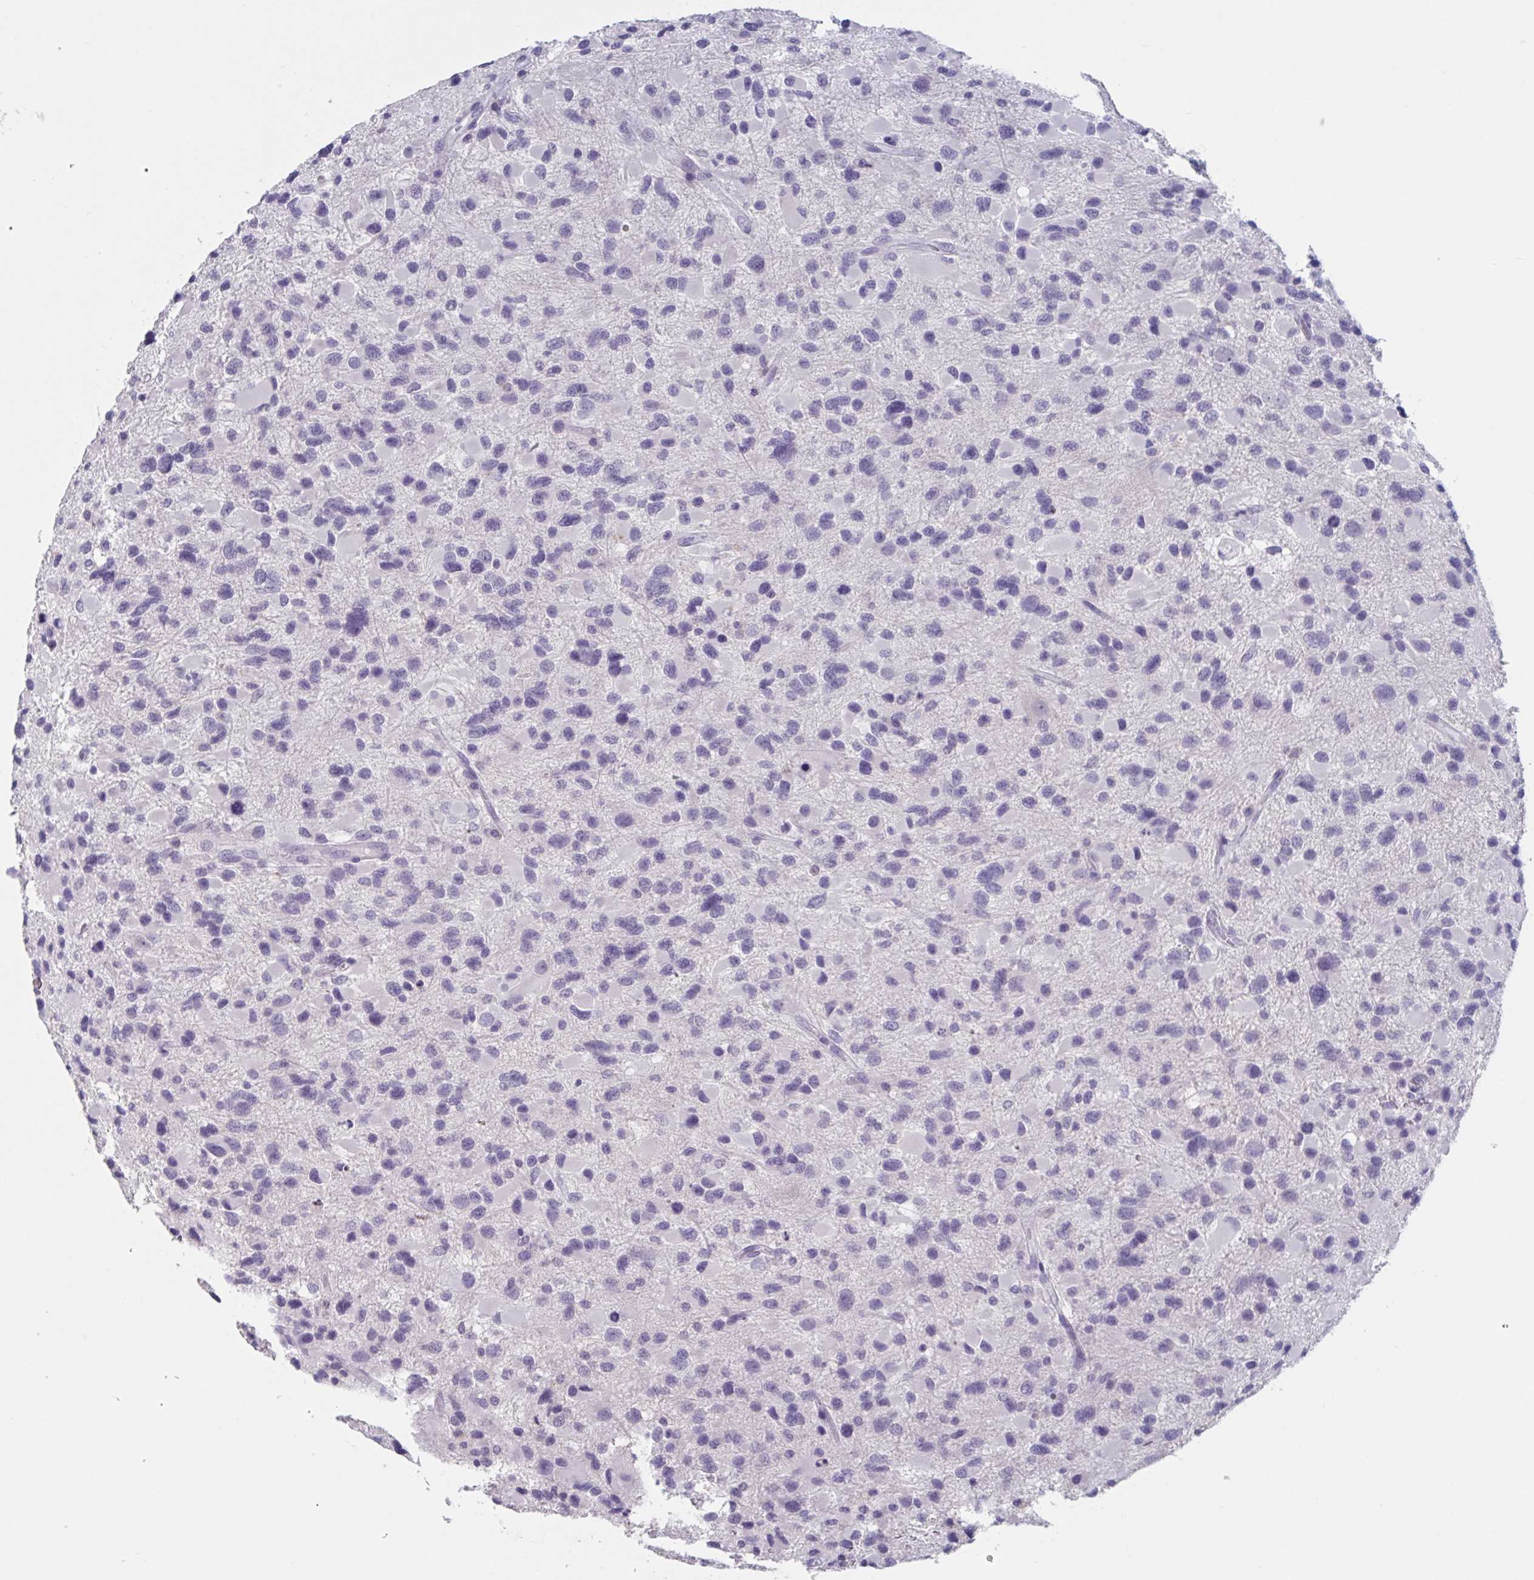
{"staining": {"intensity": "negative", "quantity": "none", "location": "none"}, "tissue": "glioma", "cell_type": "Tumor cells", "image_type": "cancer", "snomed": [{"axis": "morphology", "description": "Glioma, malignant, Low grade"}, {"axis": "topography", "description": "Brain"}], "caption": "An image of human glioma is negative for staining in tumor cells.", "gene": "NDUFC2", "patient": {"sex": "female", "age": 32}}